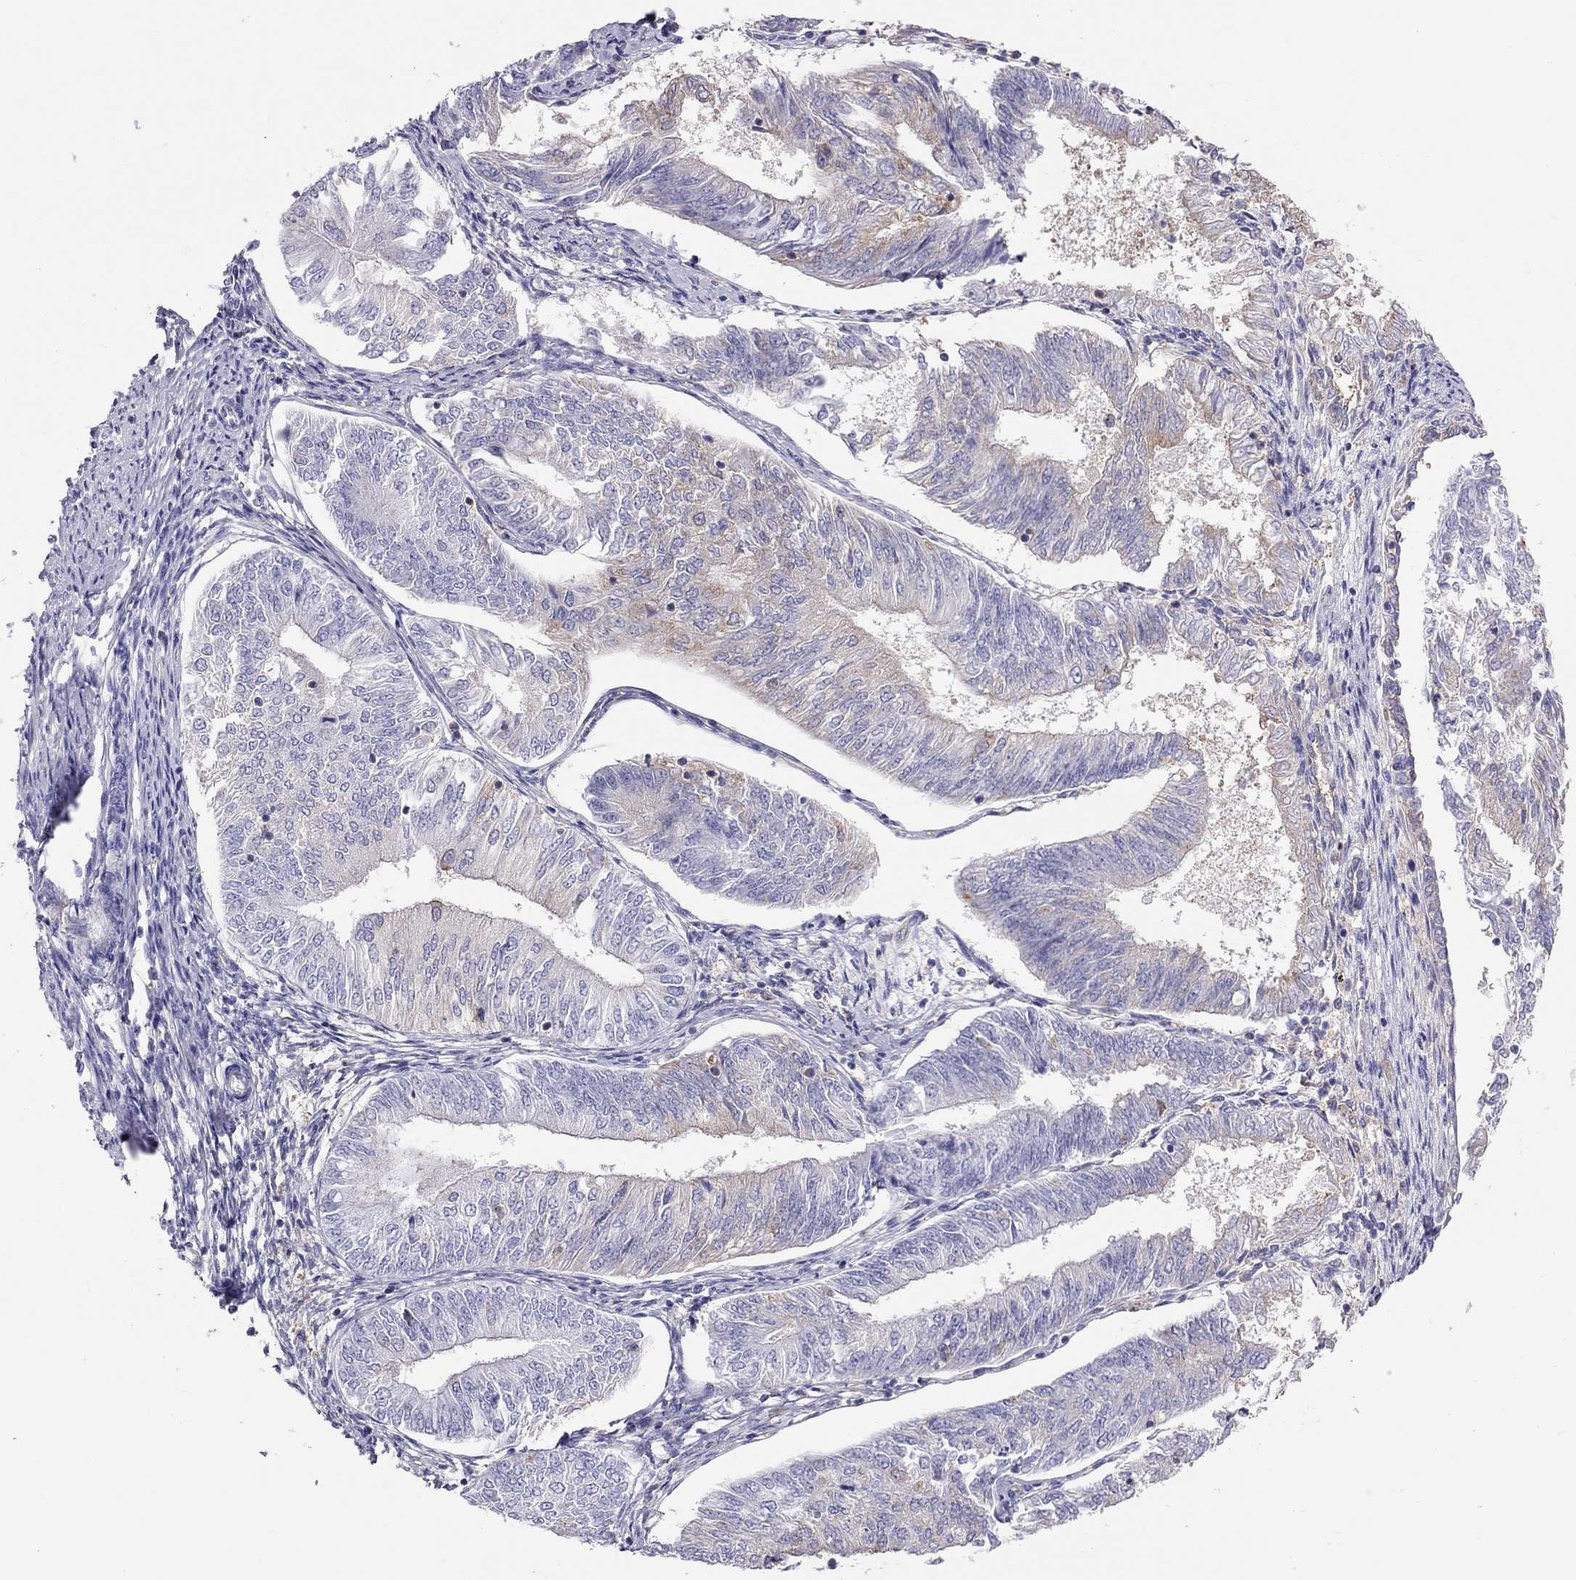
{"staining": {"intensity": "weak", "quantity": "<25%", "location": "cytoplasmic/membranous"}, "tissue": "endometrial cancer", "cell_type": "Tumor cells", "image_type": "cancer", "snomed": [{"axis": "morphology", "description": "Adenocarcinoma, NOS"}, {"axis": "topography", "description": "Endometrium"}], "caption": "High magnification brightfield microscopy of endometrial cancer (adenocarcinoma) stained with DAB (3,3'-diaminobenzidine) (brown) and counterstained with hematoxylin (blue): tumor cells show no significant expression.", "gene": "ALOX15B", "patient": {"sex": "female", "age": 58}}